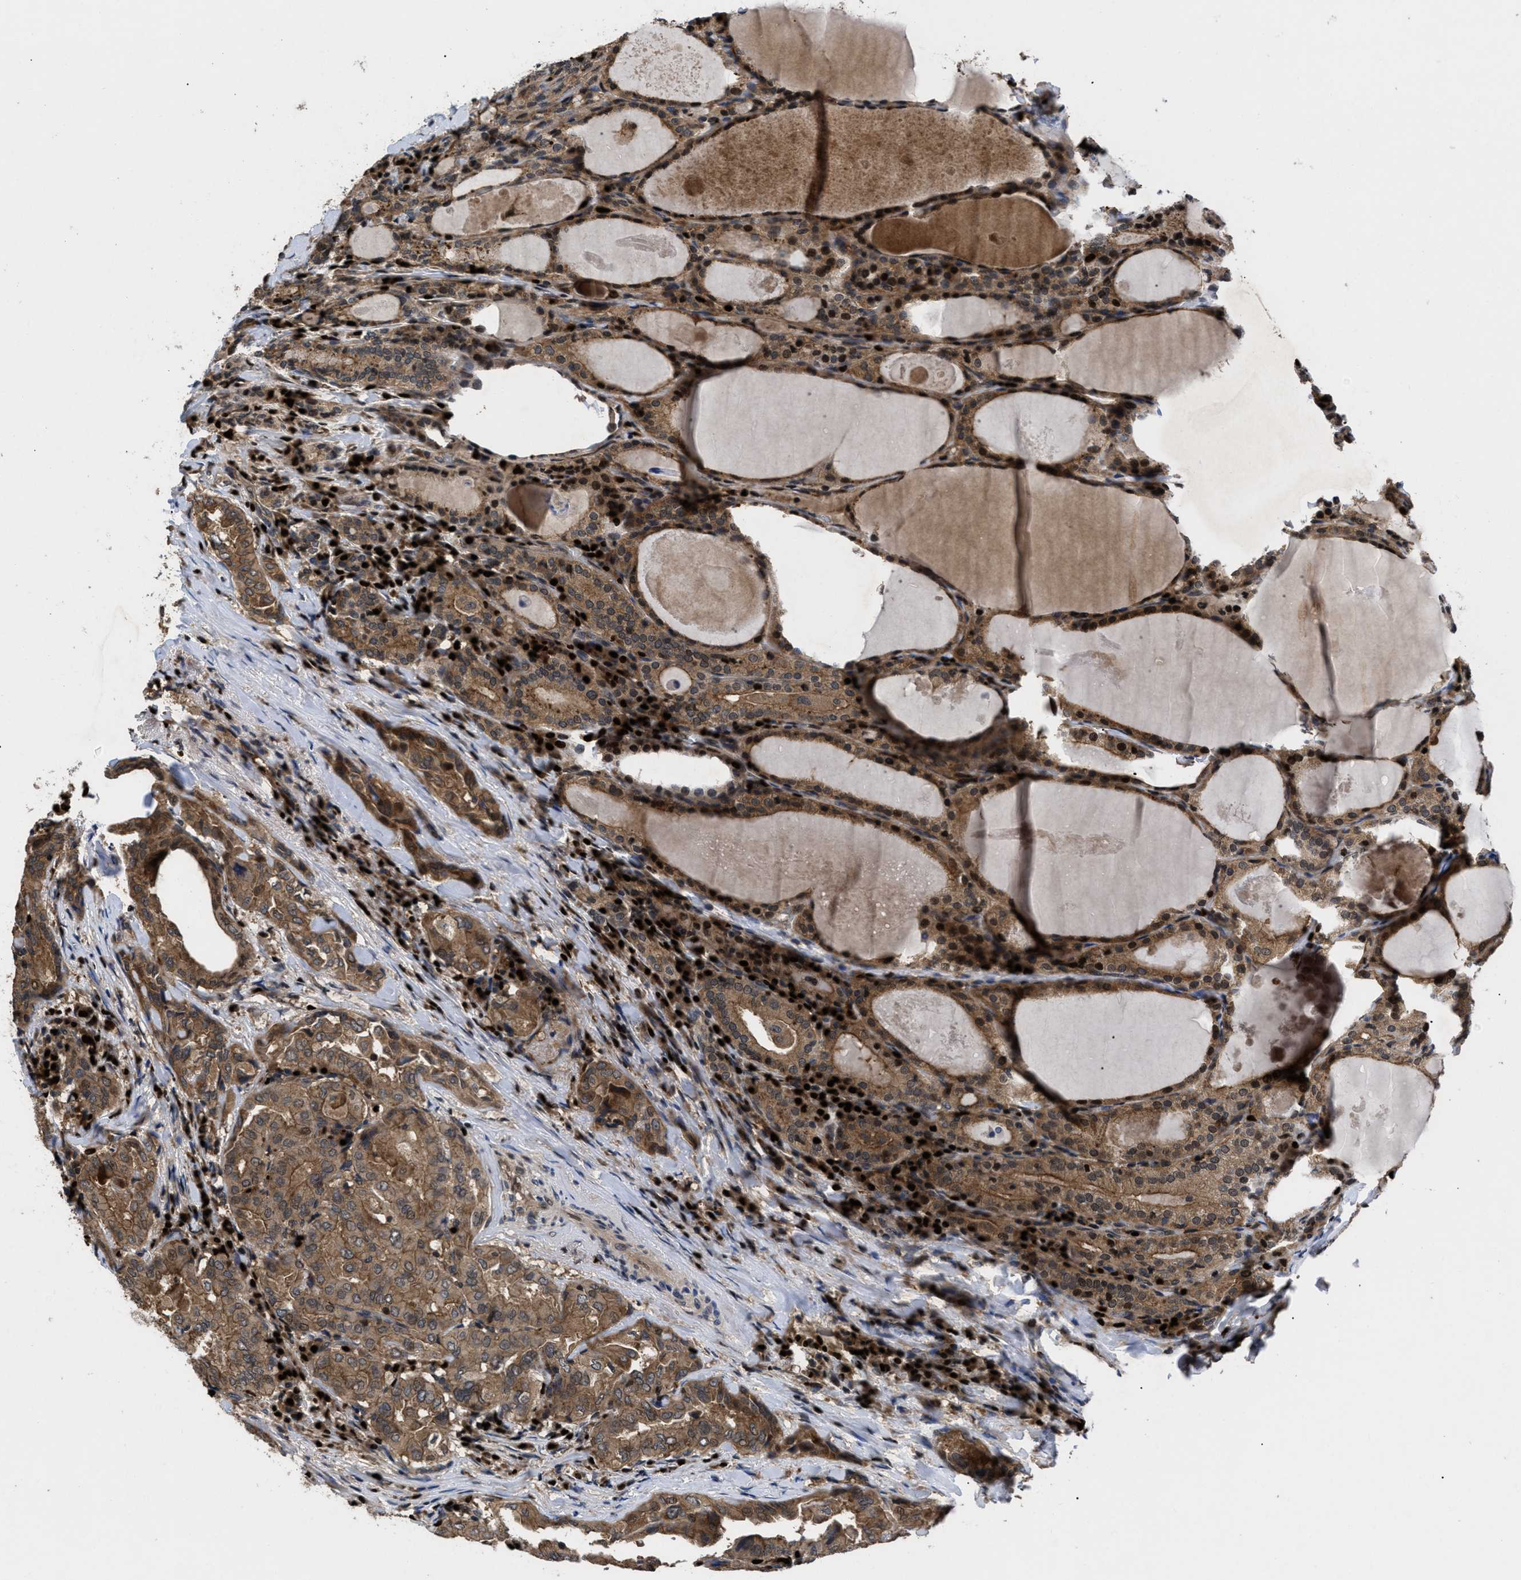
{"staining": {"intensity": "moderate", "quantity": ">75%", "location": "cytoplasmic/membranous"}, "tissue": "thyroid cancer", "cell_type": "Tumor cells", "image_type": "cancer", "snomed": [{"axis": "morphology", "description": "Papillary adenocarcinoma, NOS"}, {"axis": "topography", "description": "Thyroid gland"}], "caption": "Papillary adenocarcinoma (thyroid) was stained to show a protein in brown. There is medium levels of moderate cytoplasmic/membranous positivity in approximately >75% of tumor cells.", "gene": "FAM200A", "patient": {"sex": "female", "age": 42}}